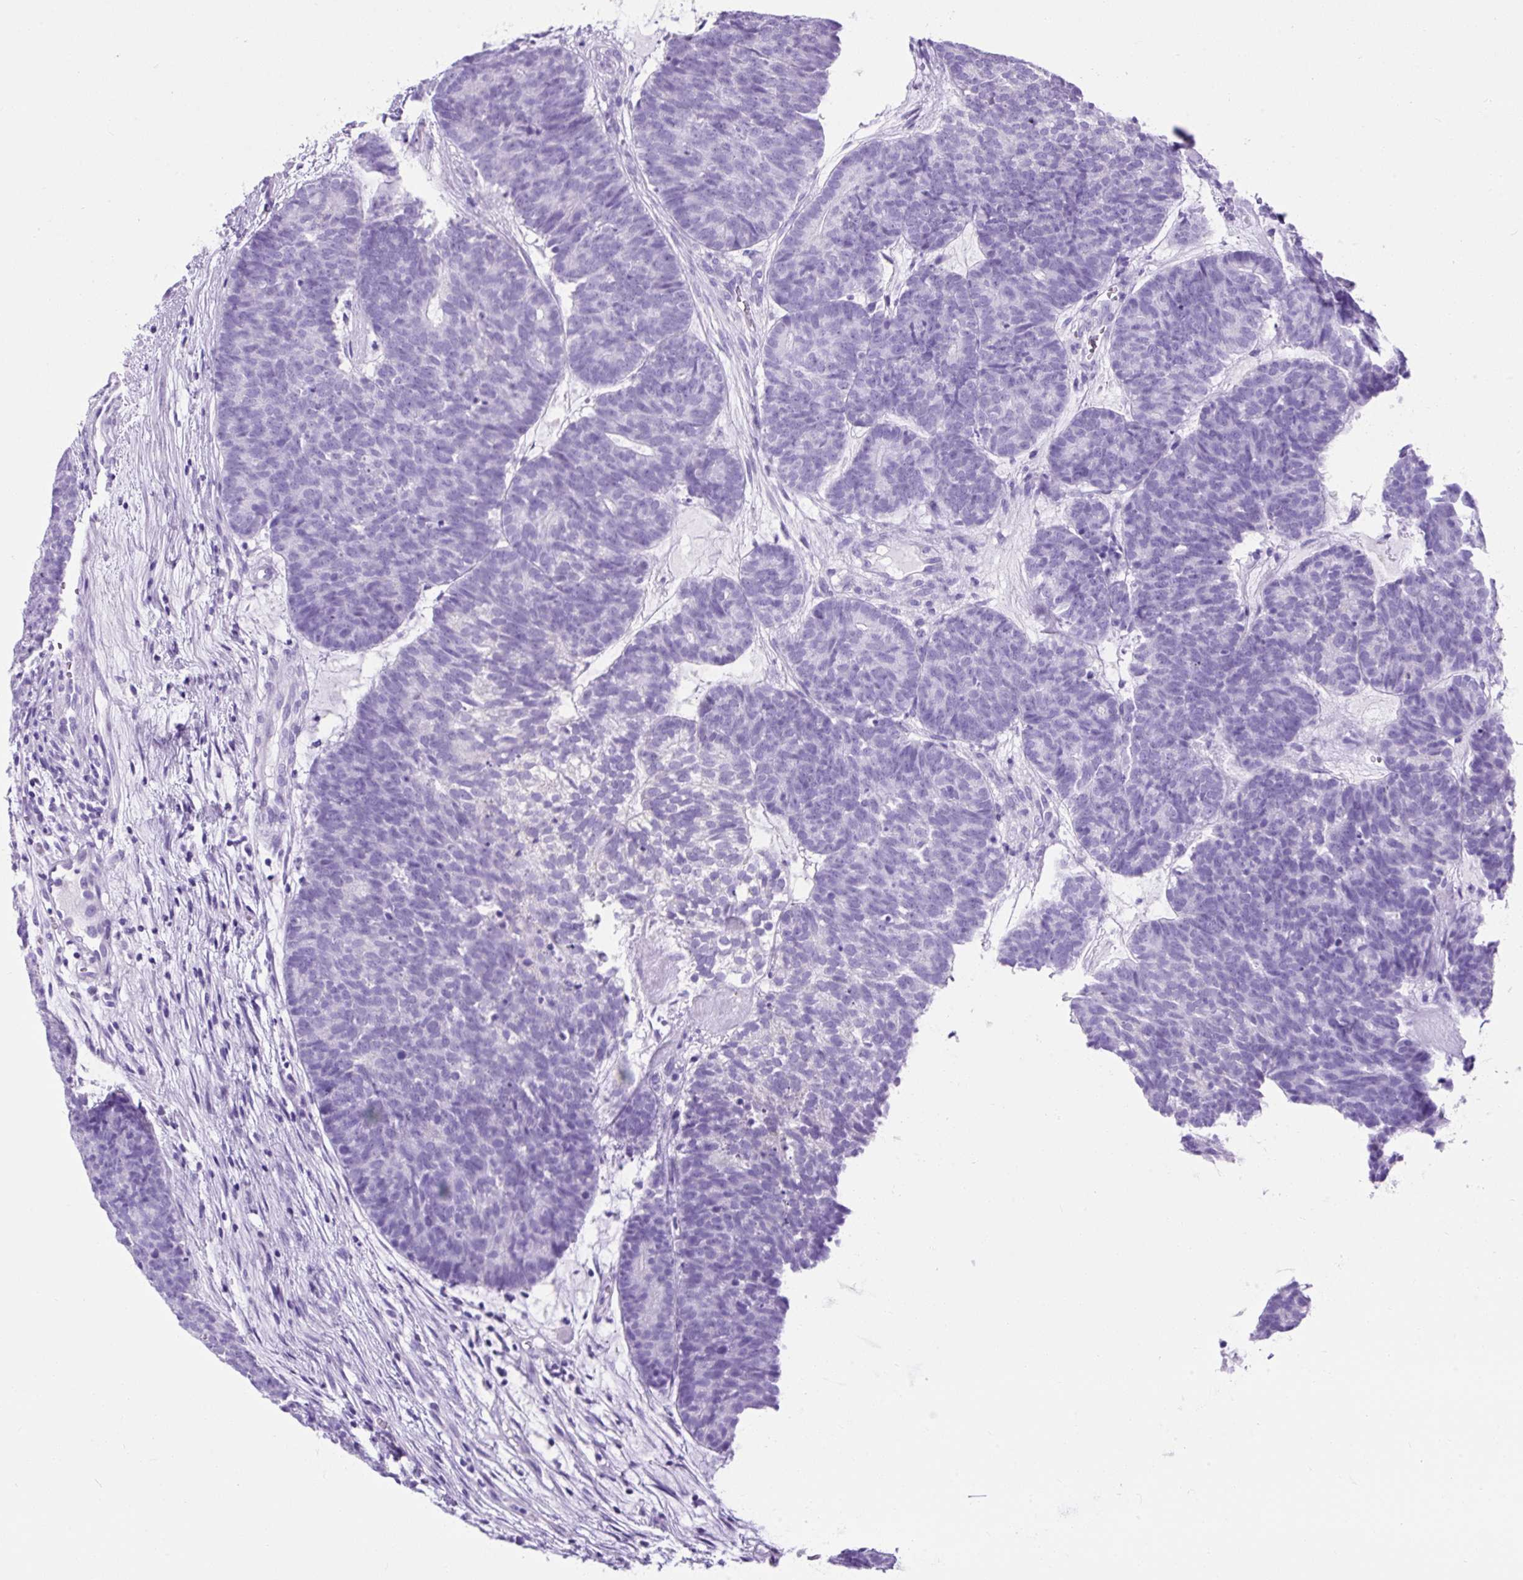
{"staining": {"intensity": "negative", "quantity": "none", "location": "none"}, "tissue": "head and neck cancer", "cell_type": "Tumor cells", "image_type": "cancer", "snomed": [{"axis": "morphology", "description": "Adenocarcinoma, NOS"}, {"axis": "topography", "description": "Head-Neck"}], "caption": "Immunohistochemistry (IHC) of head and neck adenocarcinoma displays no expression in tumor cells.", "gene": "KRT12", "patient": {"sex": "female", "age": 81}}